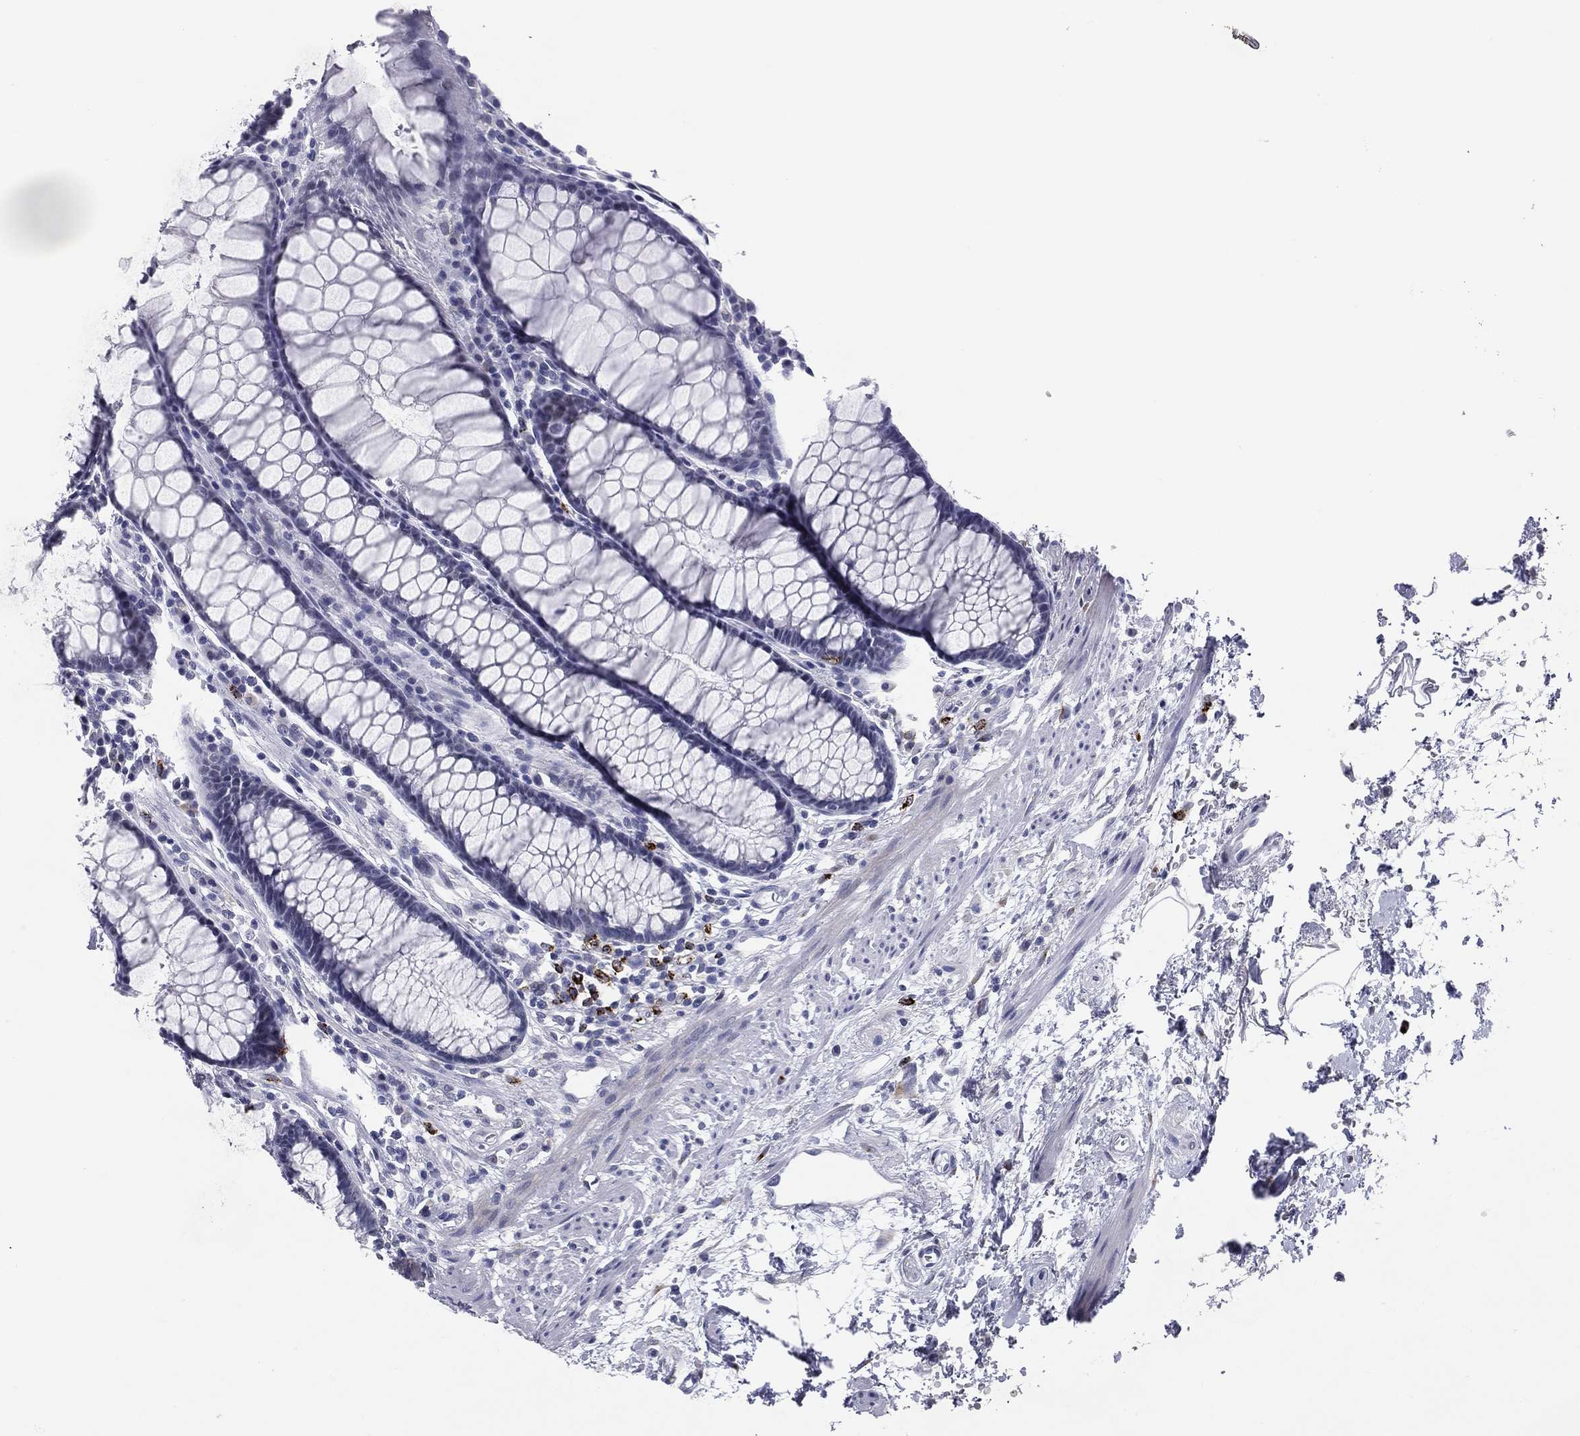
{"staining": {"intensity": "negative", "quantity": "none", "location": "none"}, "tissue": "rectum", "cell_type": "Glandular cells", "image_type": "normal", "snomed": [{"axis": "morphology", "description": "Normal tissue, NOS"}, {"axis": "topography", "description": "Rectum"}], "caption": "DAB (3,3'-diaminobenzidine) immunohistochemical staining of benign human rectum exhibits no significant staining in glandular cells.", "gene": "HLA", "patient": {"sex": "female", "age": 68}}